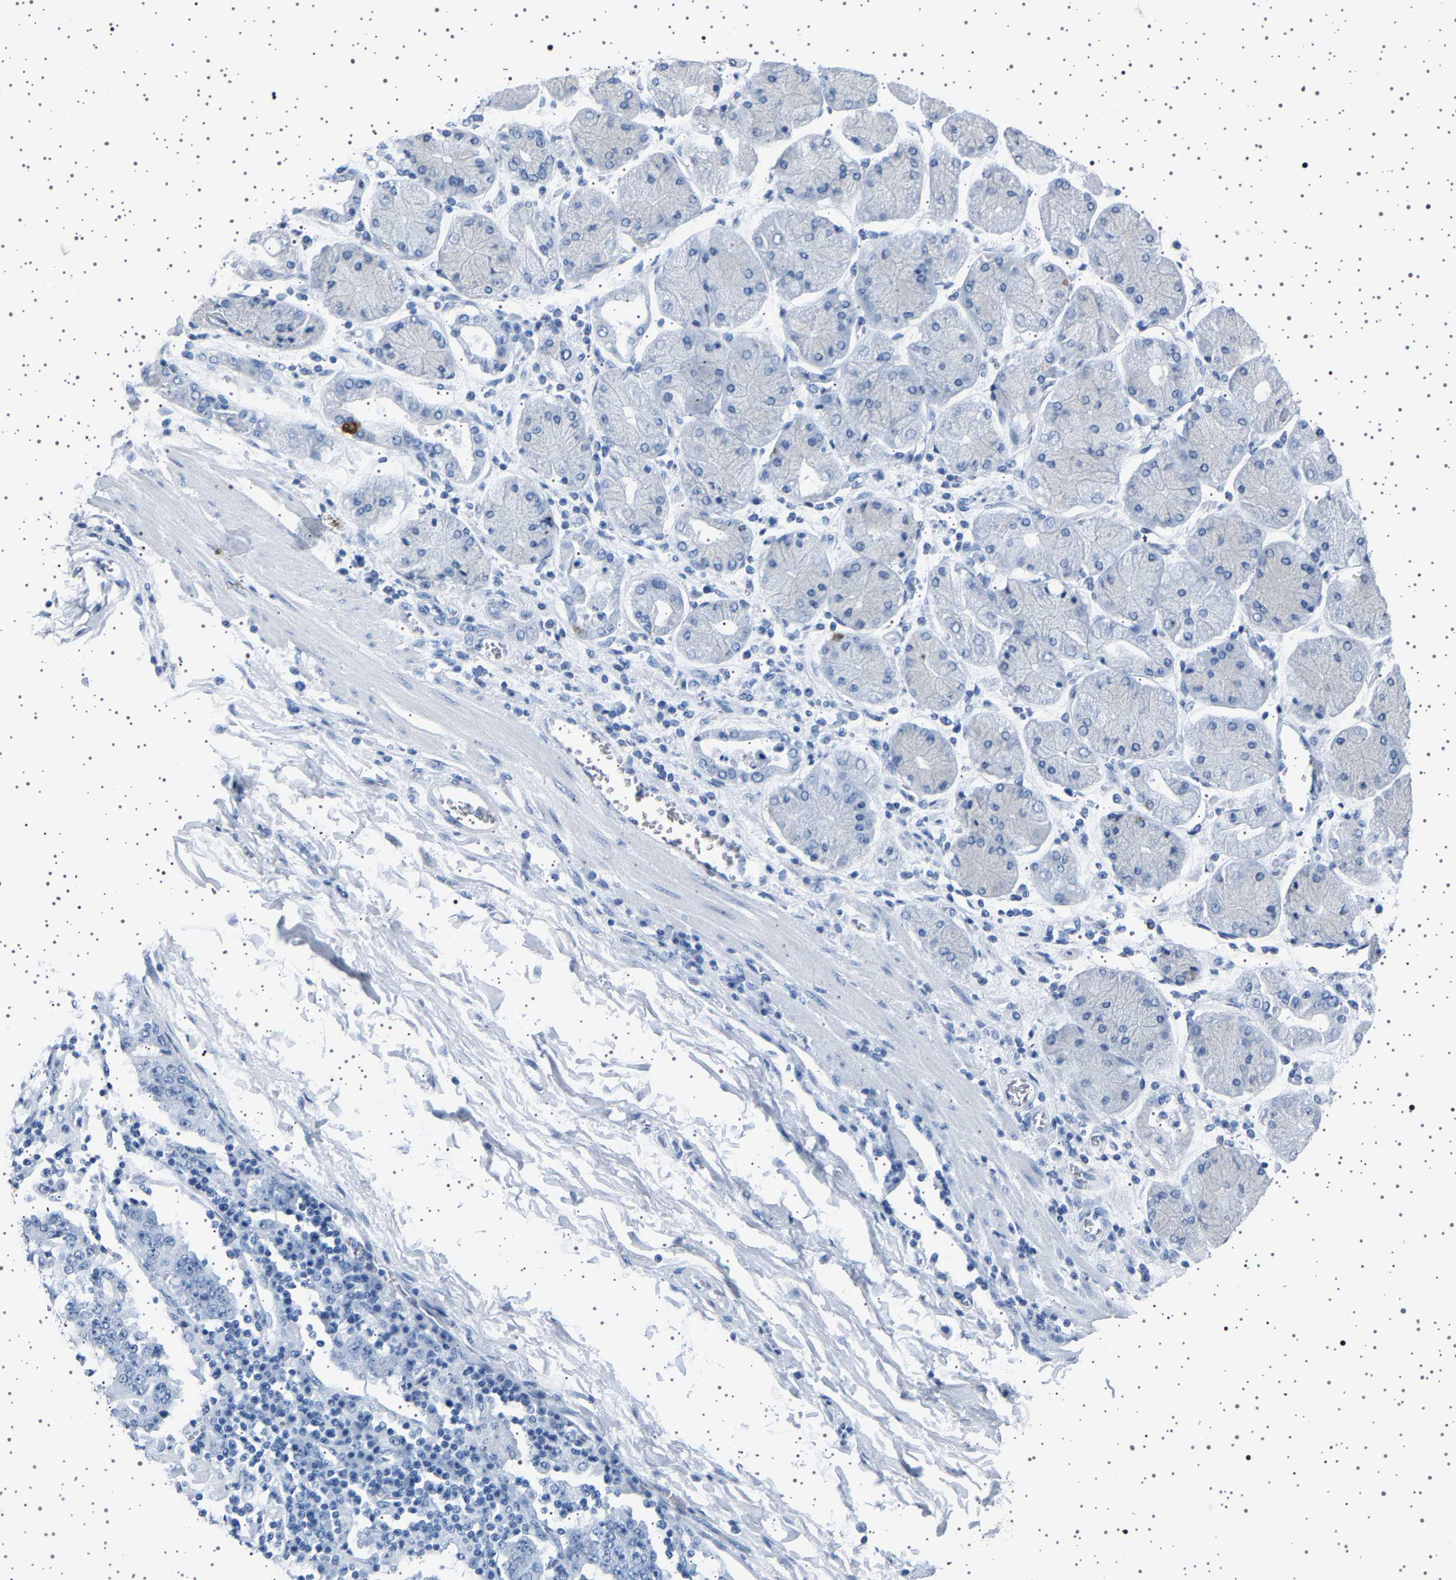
{"staining": {"intensity": "negative", "quantity": "none", "location": "none"}, "tissue": "stomach cancer", "cell_type": "Tumor cells", "image_type": "cancer", "snomed": [{"axis": "morphology", "description": "Normal tissue, NOS"}, {"axis": "morphology", "description": "Adenocarcinoma, NOS"}, {"axis": "topography", "description": "Stomach, upper"}, {"axis": "topography", "description": "Stomach"}], "caption": "Immunohistochemistry micrograph of stomach adenocarcinoma stained for a protein (brown), which shows no positivity in tumor cells. (DAB immunohistochemistry, high magnification).", "gene": "TFF3", "patient": {"sex": "male", "age": 59}}